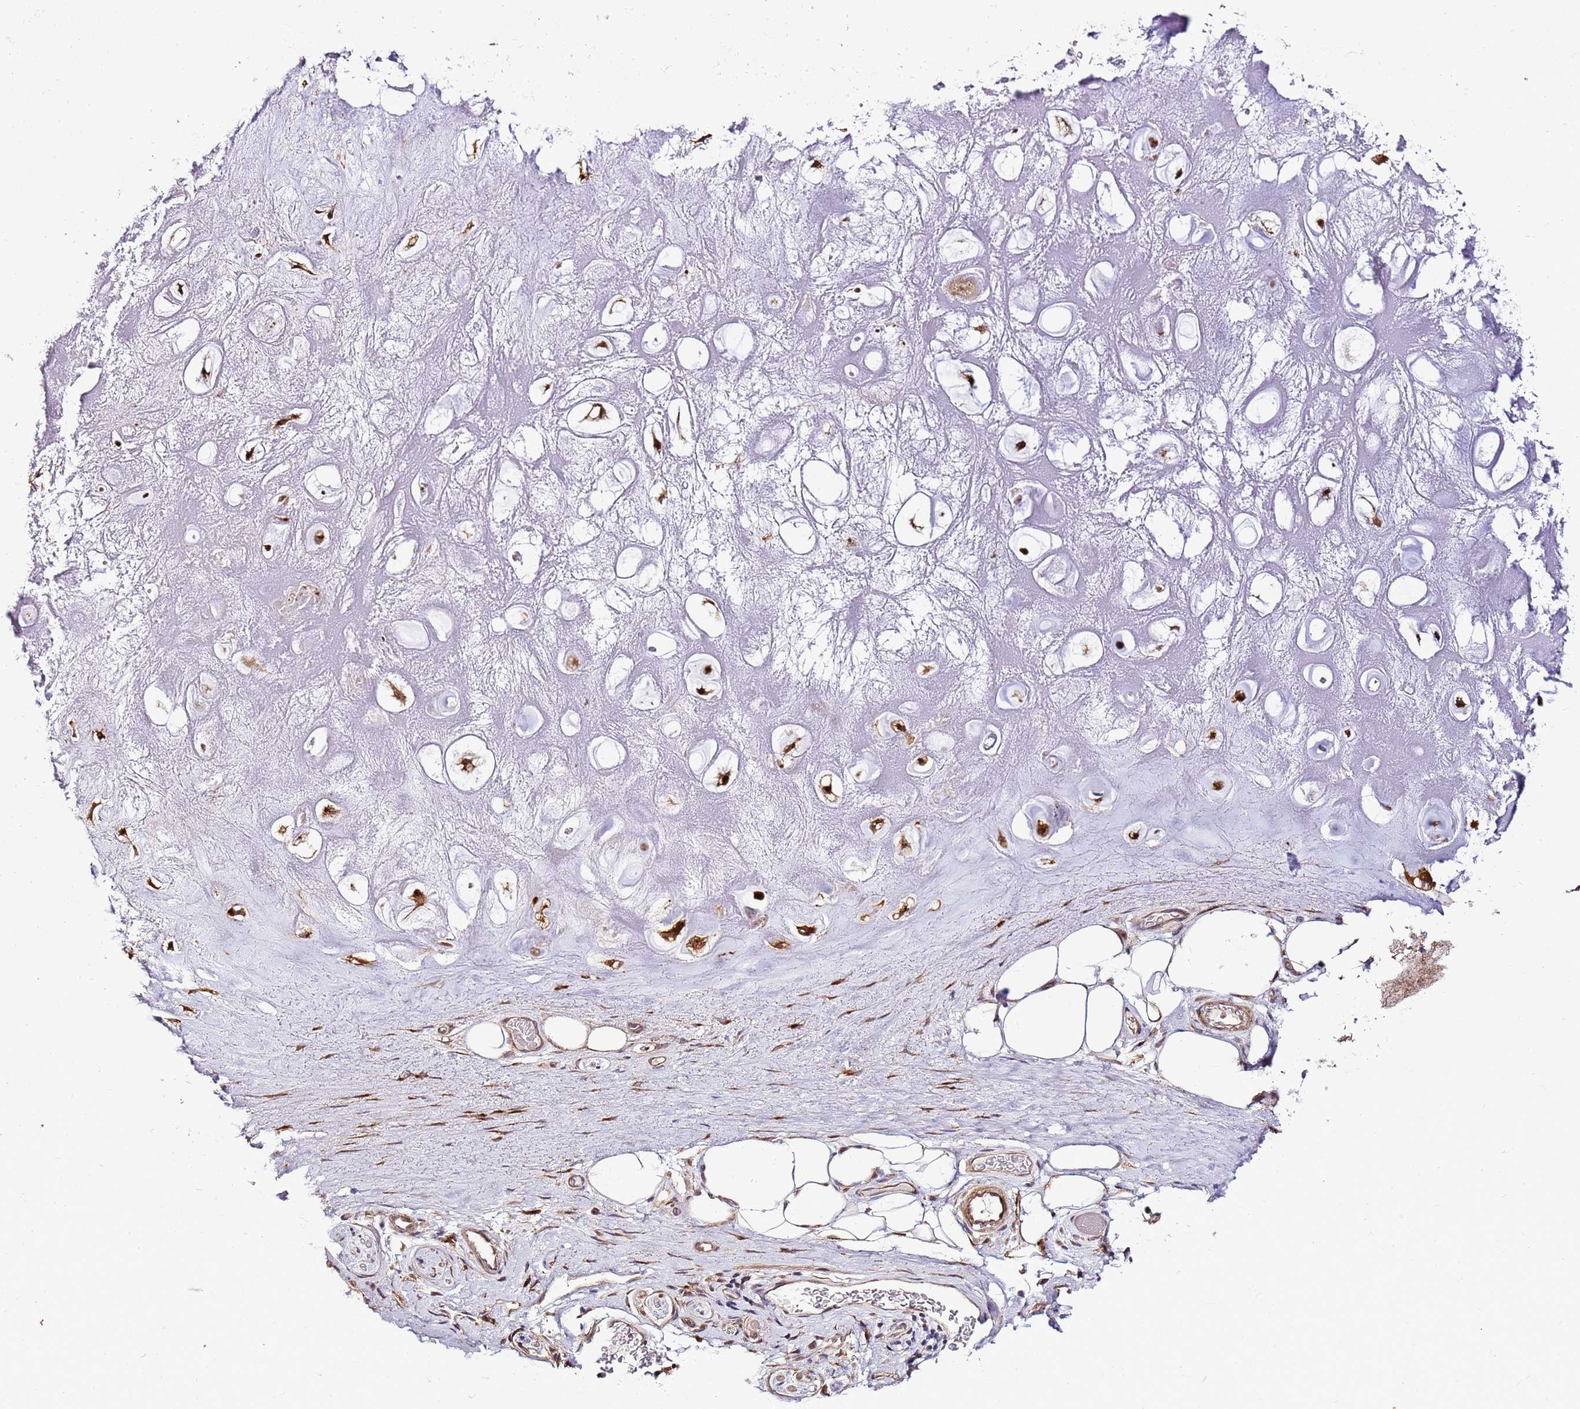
{"staining": {"intensity": "negative", "quantity": "none", "location": "none"}, "tissue": "adipose tissue", "cell_type": "Adipocytes", "image_type": "normal", "snomed": [{"axis": "morphology", "description": "Normal tissue, NOS"}, {"axis": "topography", "description": "Cartilage tissue"}], "caption": "Human adipose tissue stained for a protein using IHC exhibits no expression in adipocytes.", "gene": "SCARA3", "patient": {"sex": "male", "age": 81}}